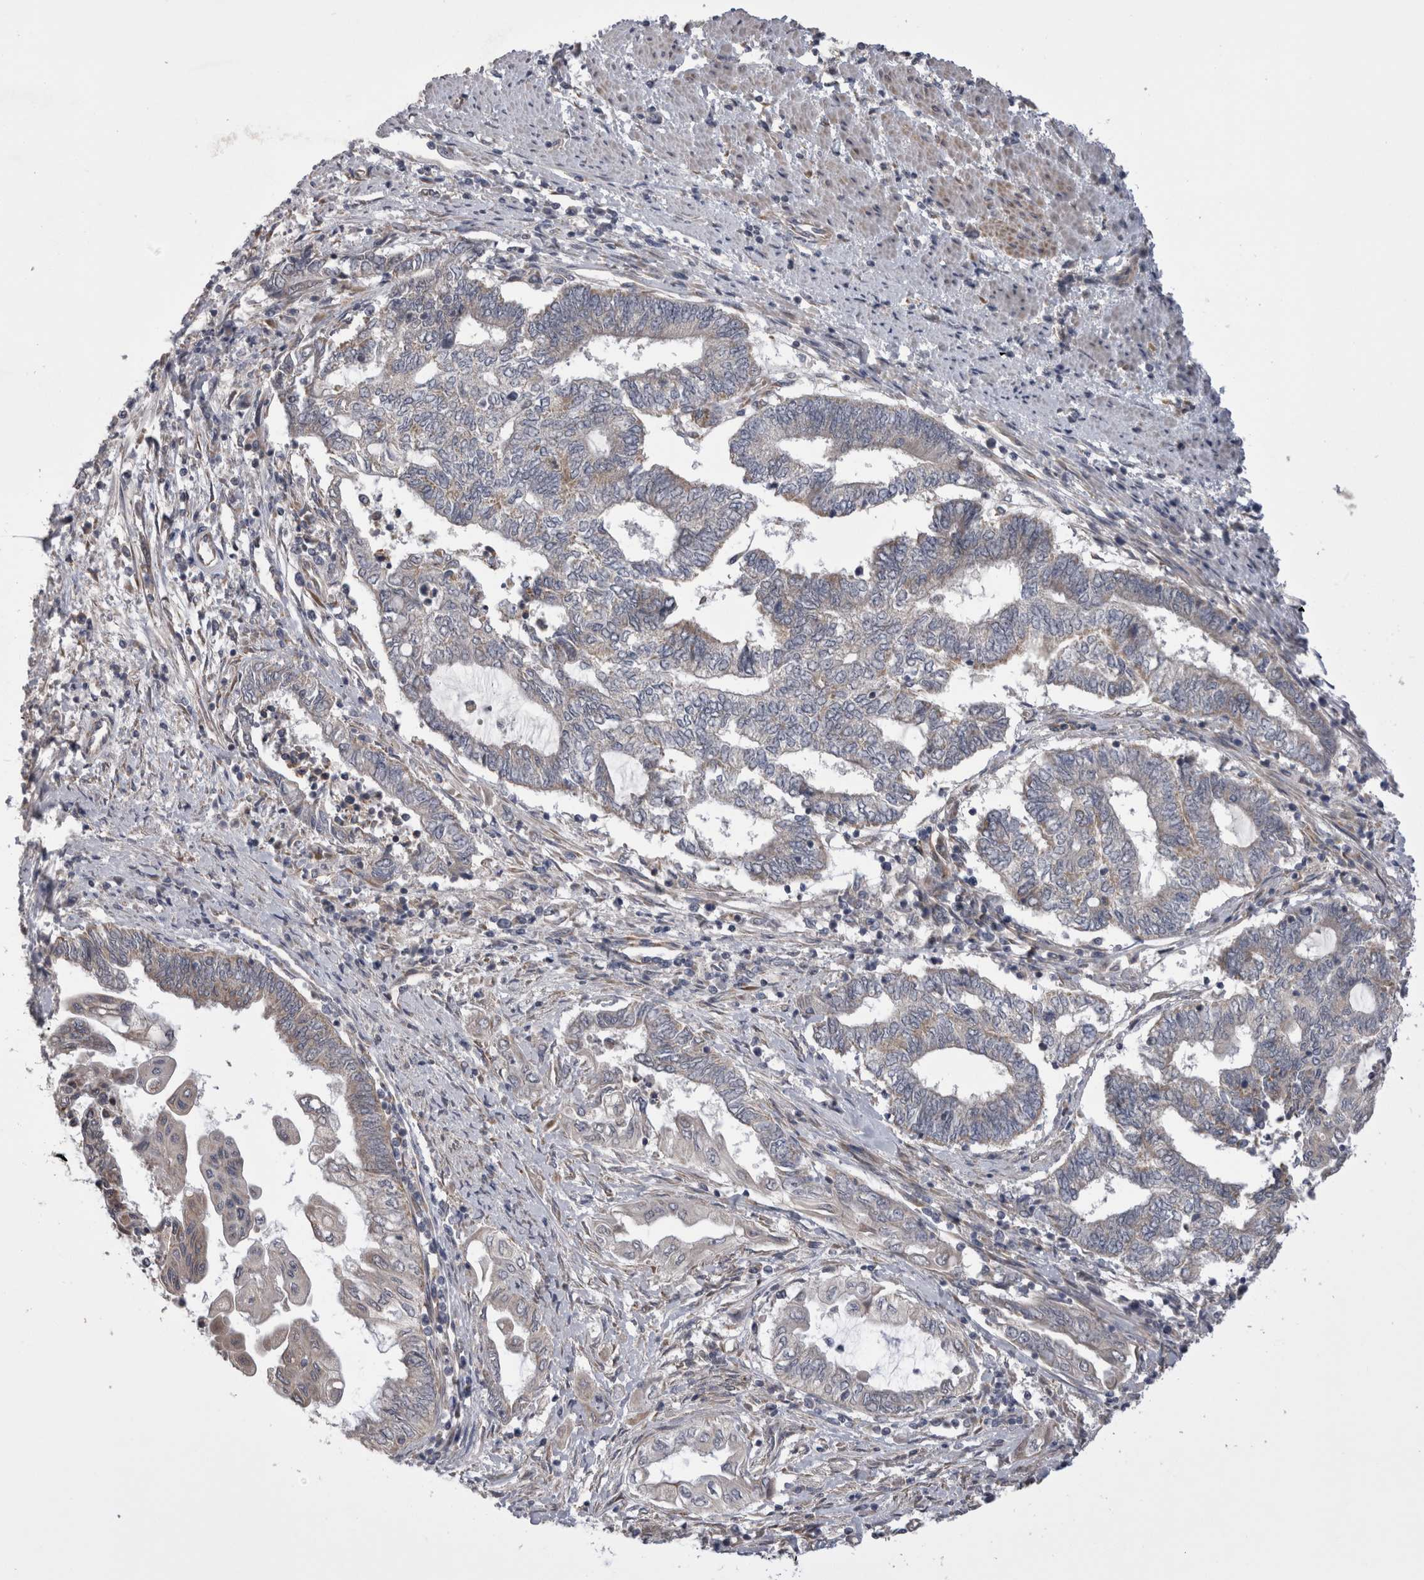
{"staining": {"intensity": "negative", "quantity": "none", "location": "none"}, "tissue": "endometrial cancer", "cell_type": "Tumor cells", "image_type": "cancer", "snomed": [{"axis": "morphology", "description": "Adenocarcinoma, NOS"}, {"axis": "topography", "description": "Uterus"}, {"axis": "topography", "description": "Endometrium"}], "caption": "DAB (3,3'-diaminobenzidine) immunohistochemical staining of human endometrial cancer reveals no significant staining in tumor cells.", "gene": "ARHGAP29", "patient": {"sex": "female", "age": 70}}